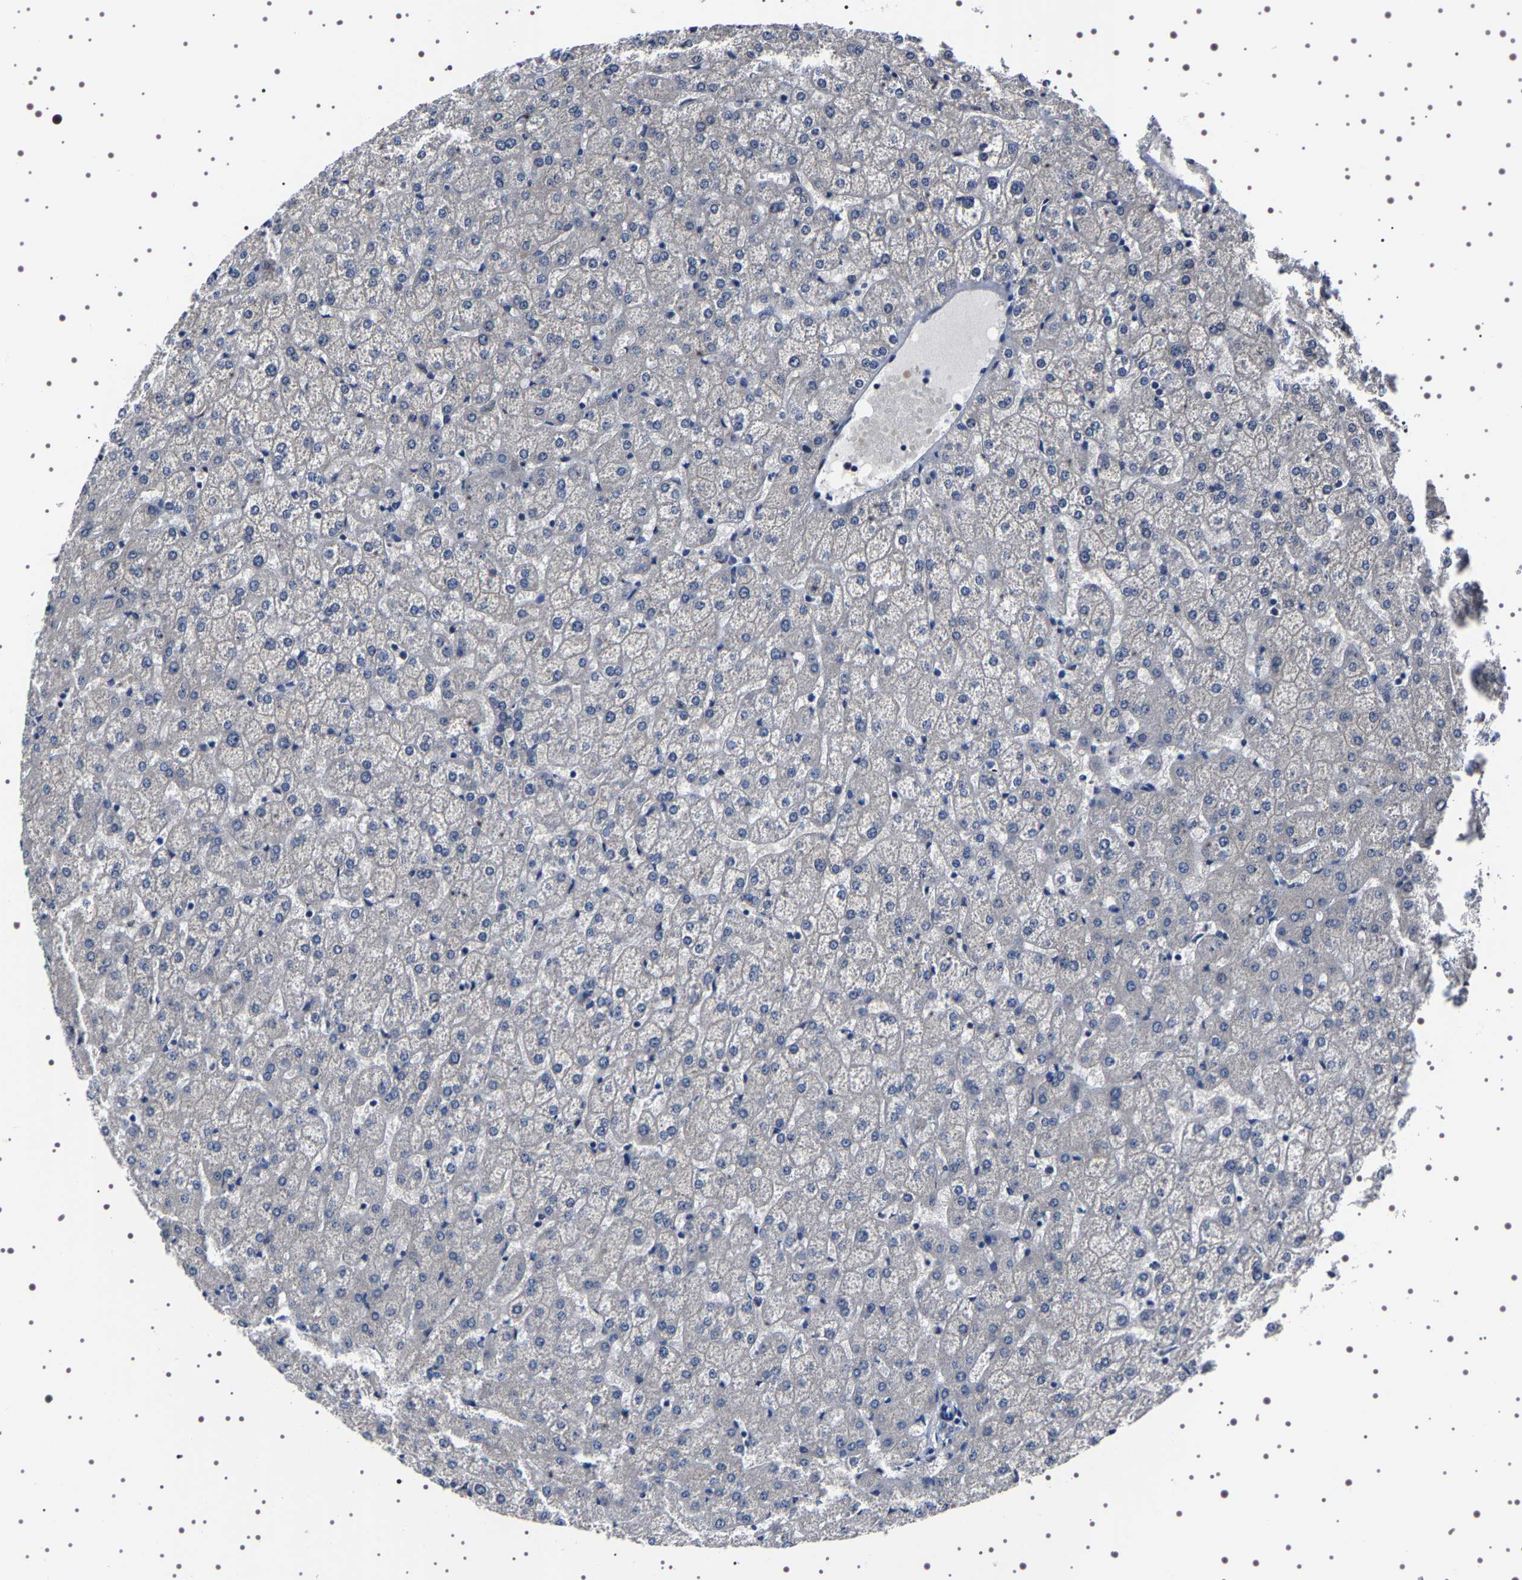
{"staining": {"intensity": "negative", "quantity": "none", "location": "none"}, "tissue": "liver", "cell_type": "Cholangiocytes", "image_type": "normal", "snomed": [{"axis": "morphology", "description": "Normal tissue, NOS"}, {"axis": "topography", "description": "Liver"}], "caption": "Human liver stained for a protein using immunohistochemistry (IHC) demonstrates no expression in cholangiocytes.", "gene": "TARBP1", "patient": {"sex": "female", "age": 32}}